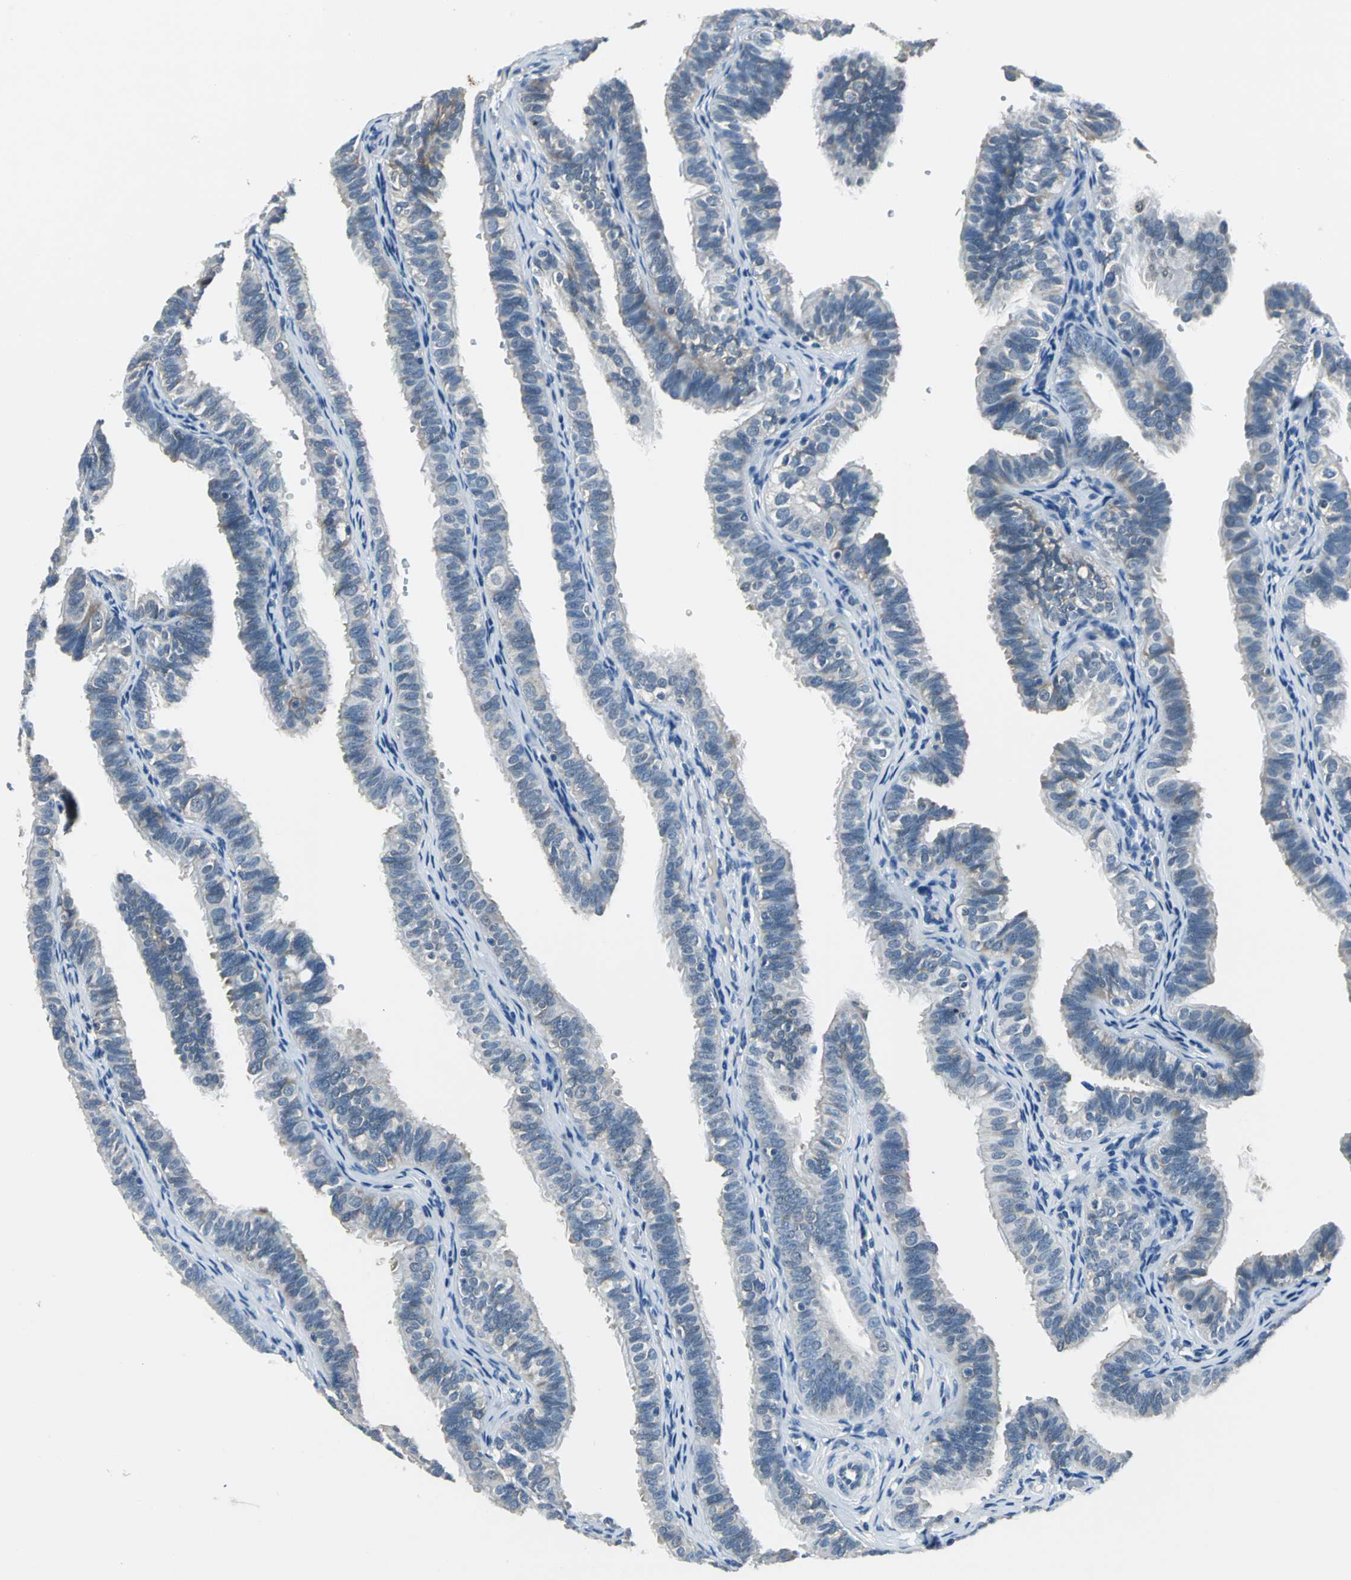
{"staining": {"intensity": "weak", "quantity": "25%-75%", "location": "cytoplasmic/membranous"}, "tissue": "fallopian tube", "cell_type": "Glandular cells", "image_type": "normal", "snomed": [{"axis": "morphology", "description": "Normal tissue, NOS"}, {"axis": "morphology", "description": "Dermoid, NOS"}, {"axis": "topography", "description": "Fallopian tube"}], "caption": "Immunohistochemistry (IHC) staining of benign fallopian tube, which shows low levels of weak cytoplasmic/membranous expression in approximately 25%-75% of glandular cells indicating weak cytoplasmic/membranous protein positivity. The staining was performed using DAB (brown) for protein detection and nuclei were counterstained in hematoxylin (blue).", "gene": "ZNF415", "patient": {"sex": "female", "age": 33}}